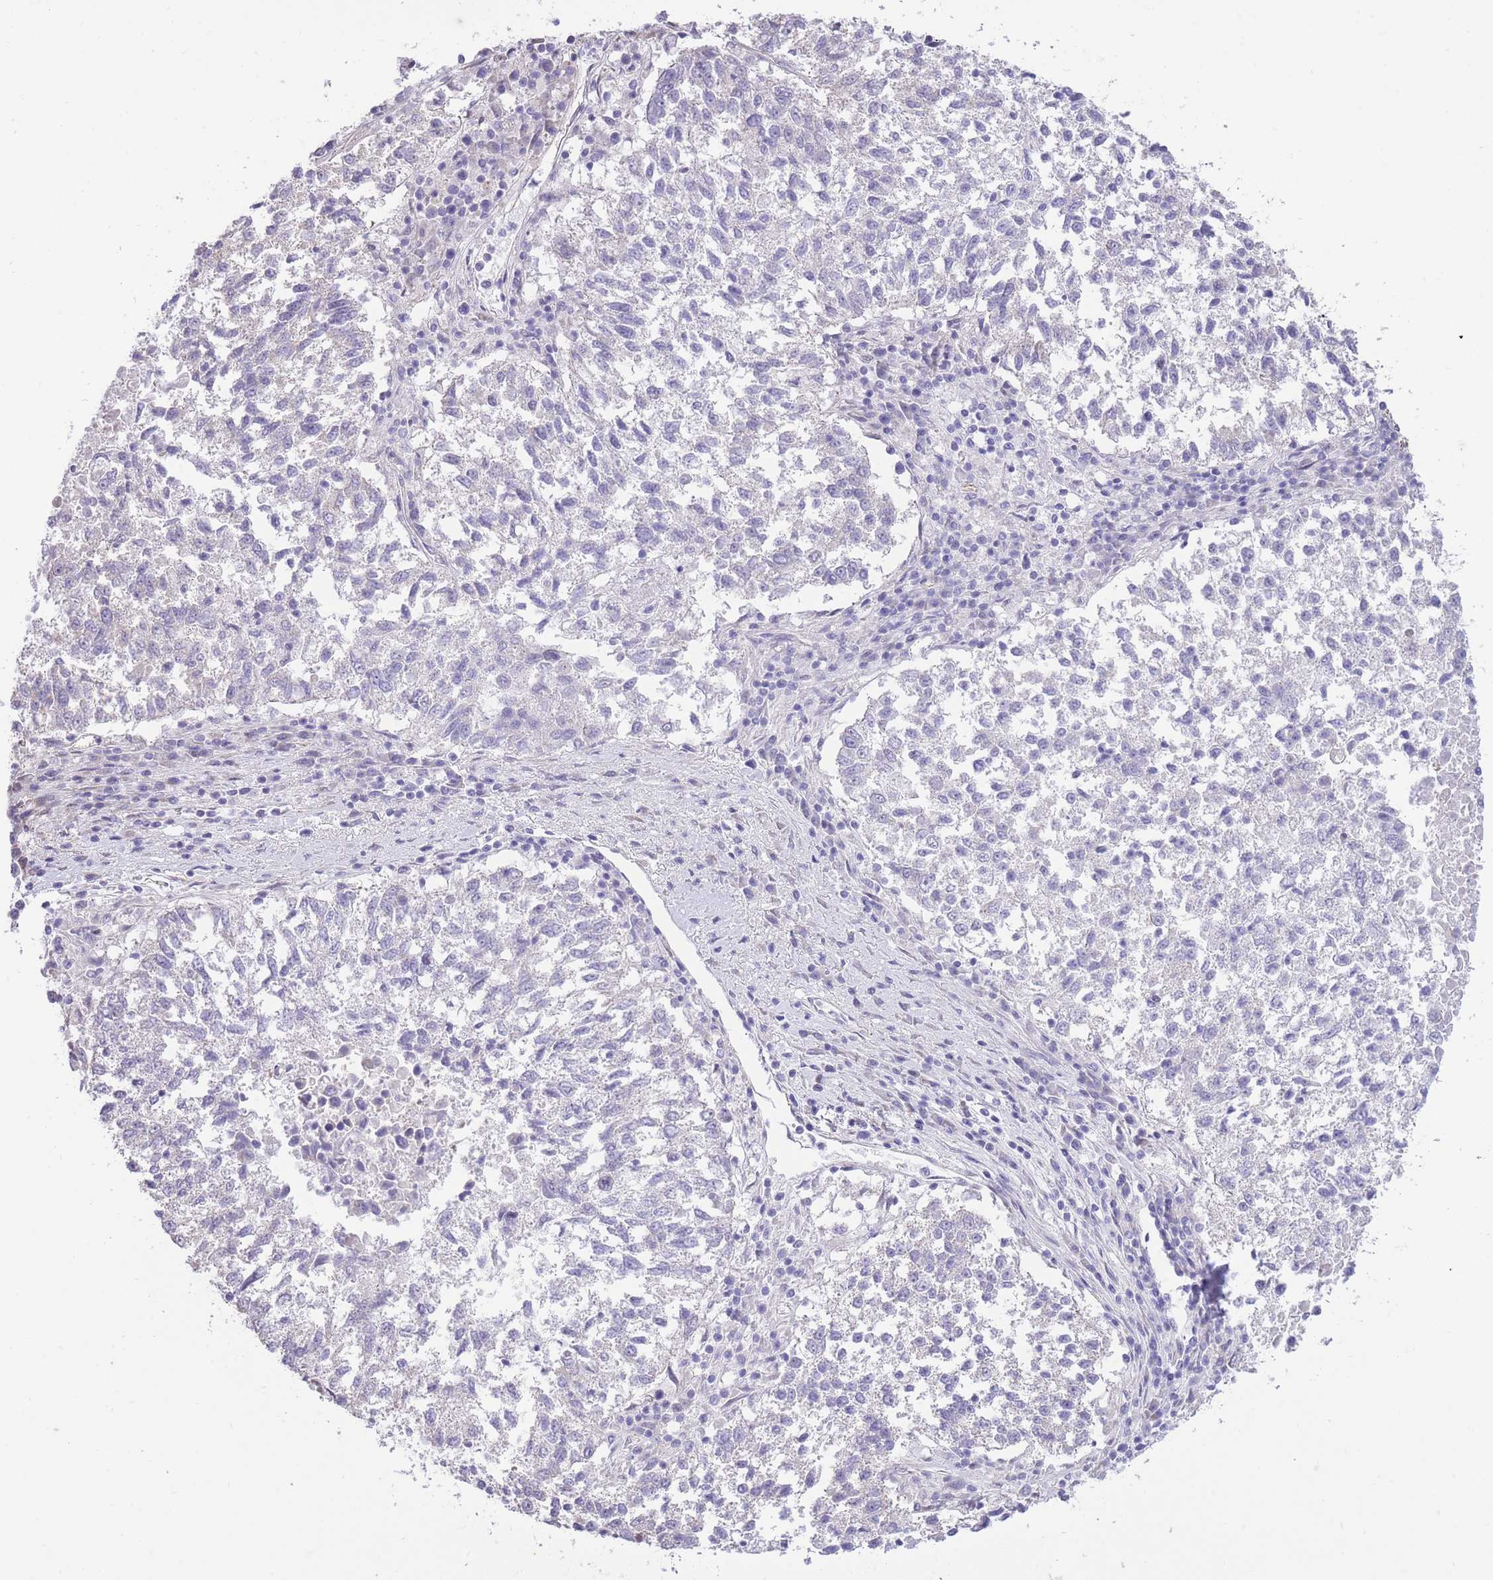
{"staining": {"intensity": "negative", "quantity": "none", "location": "none"}, "tissue": "lung cancer", "cell_type": "Tumor cells", "image_type": "cancer", "snomed": [{"axis": "morphology", "description": "Squamous cell carcinoma, NOS"}, {"axis": "topography", "description": "Lung"}], "caption": "Lung cancer (squamous cell carcinoma) stained for a protein using immunohistochemistry (IHC) displays no staining tumor cells.", "gene": "PSG8", "patient": {"sex": "male", "age": 73}}